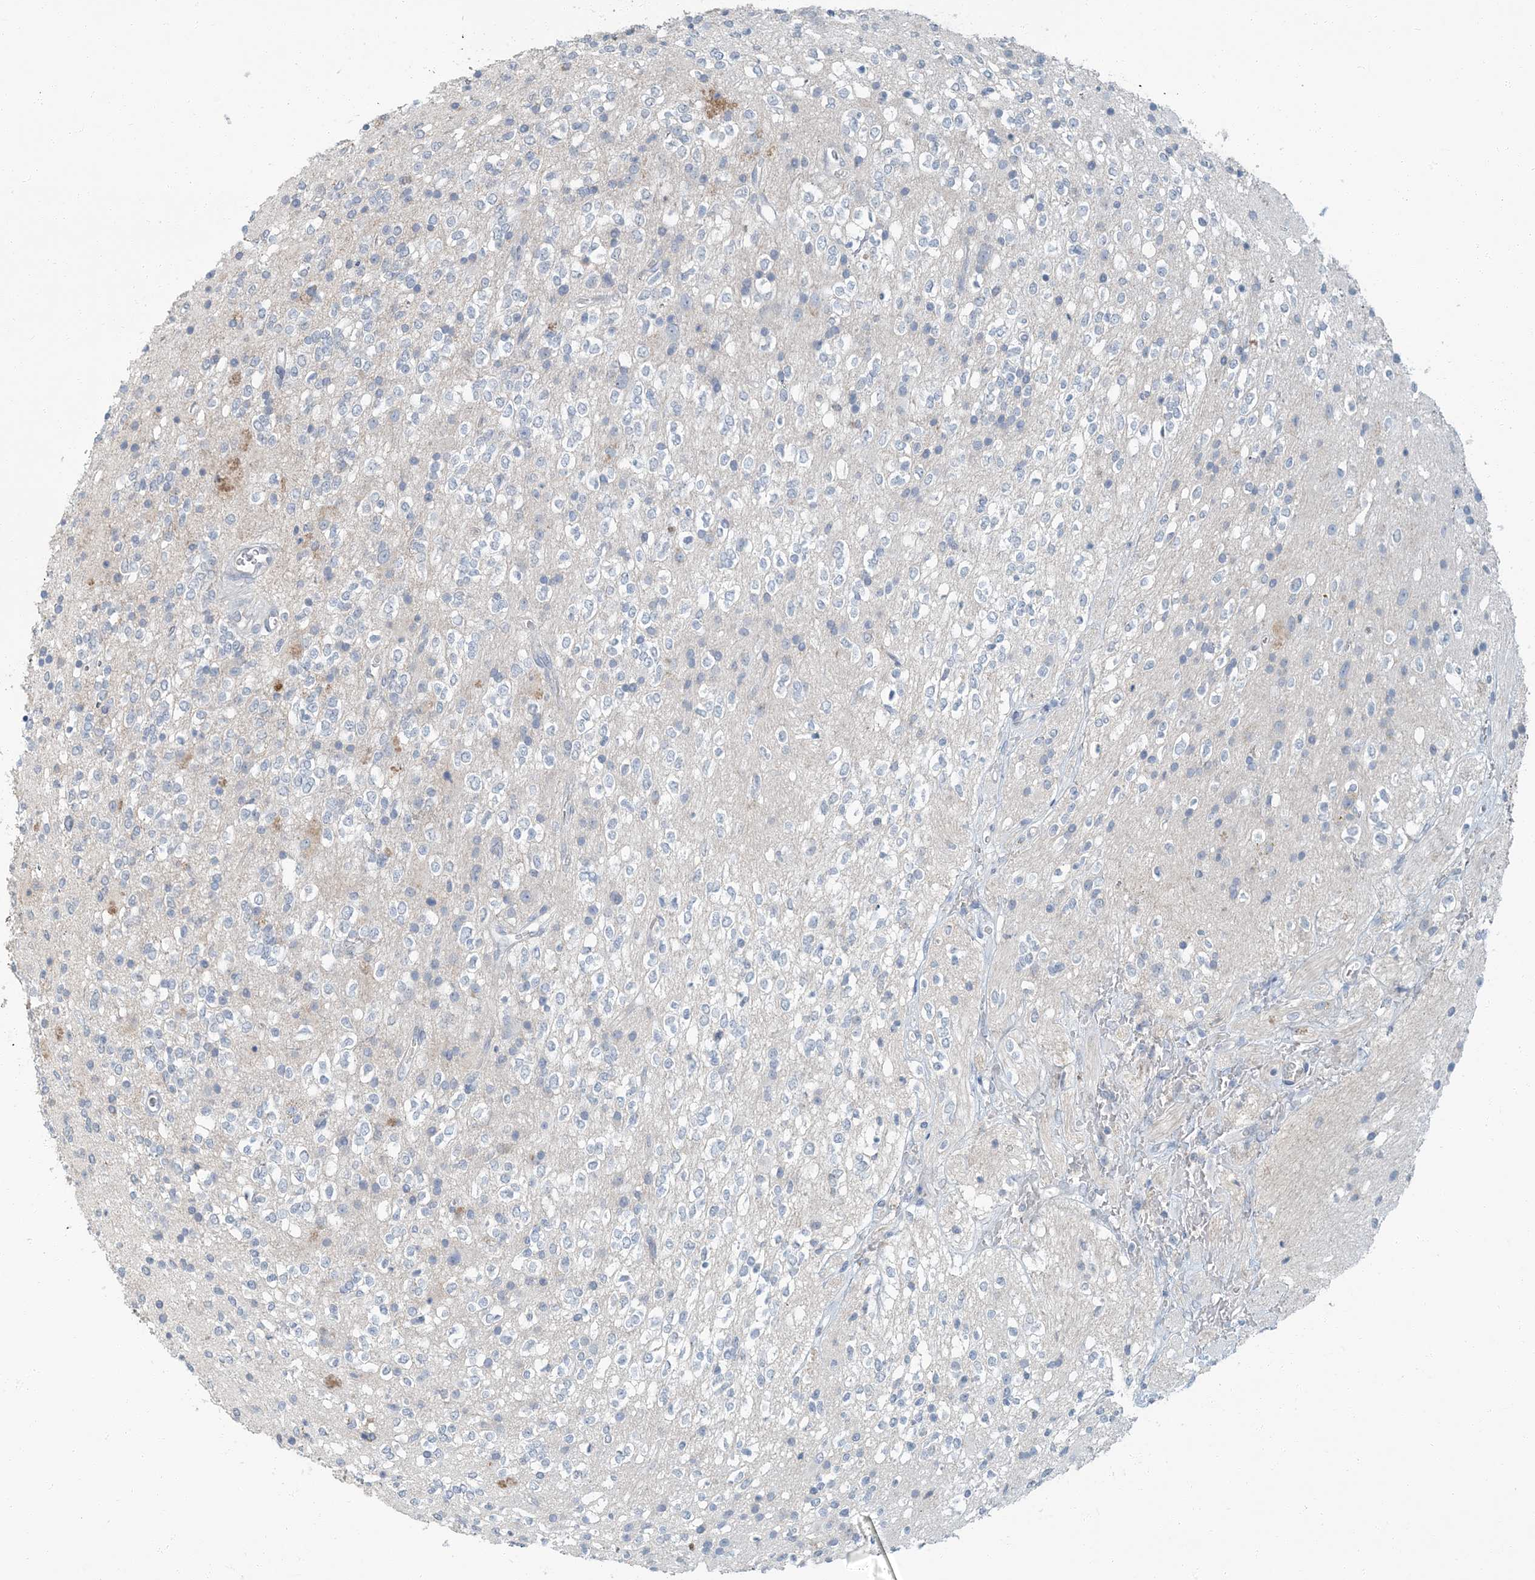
{"staining": {"intensity": "negative", "quantity": "none", "location": "none"}, "tissue": "glioma", "cell_type": "Tumor cells", "image_type": "cancer", "snomed": [{"axis": "morphology", "description": "Glioma, malignant, High grade"}, {"axis": "topography", "description": "Brain"}], "caption": "Glioma was stained to show a protein in brown. There is no significant staining in tumor cells.", "gene": "EPHA4", "patient": {"sex": "male", "age": 34}}